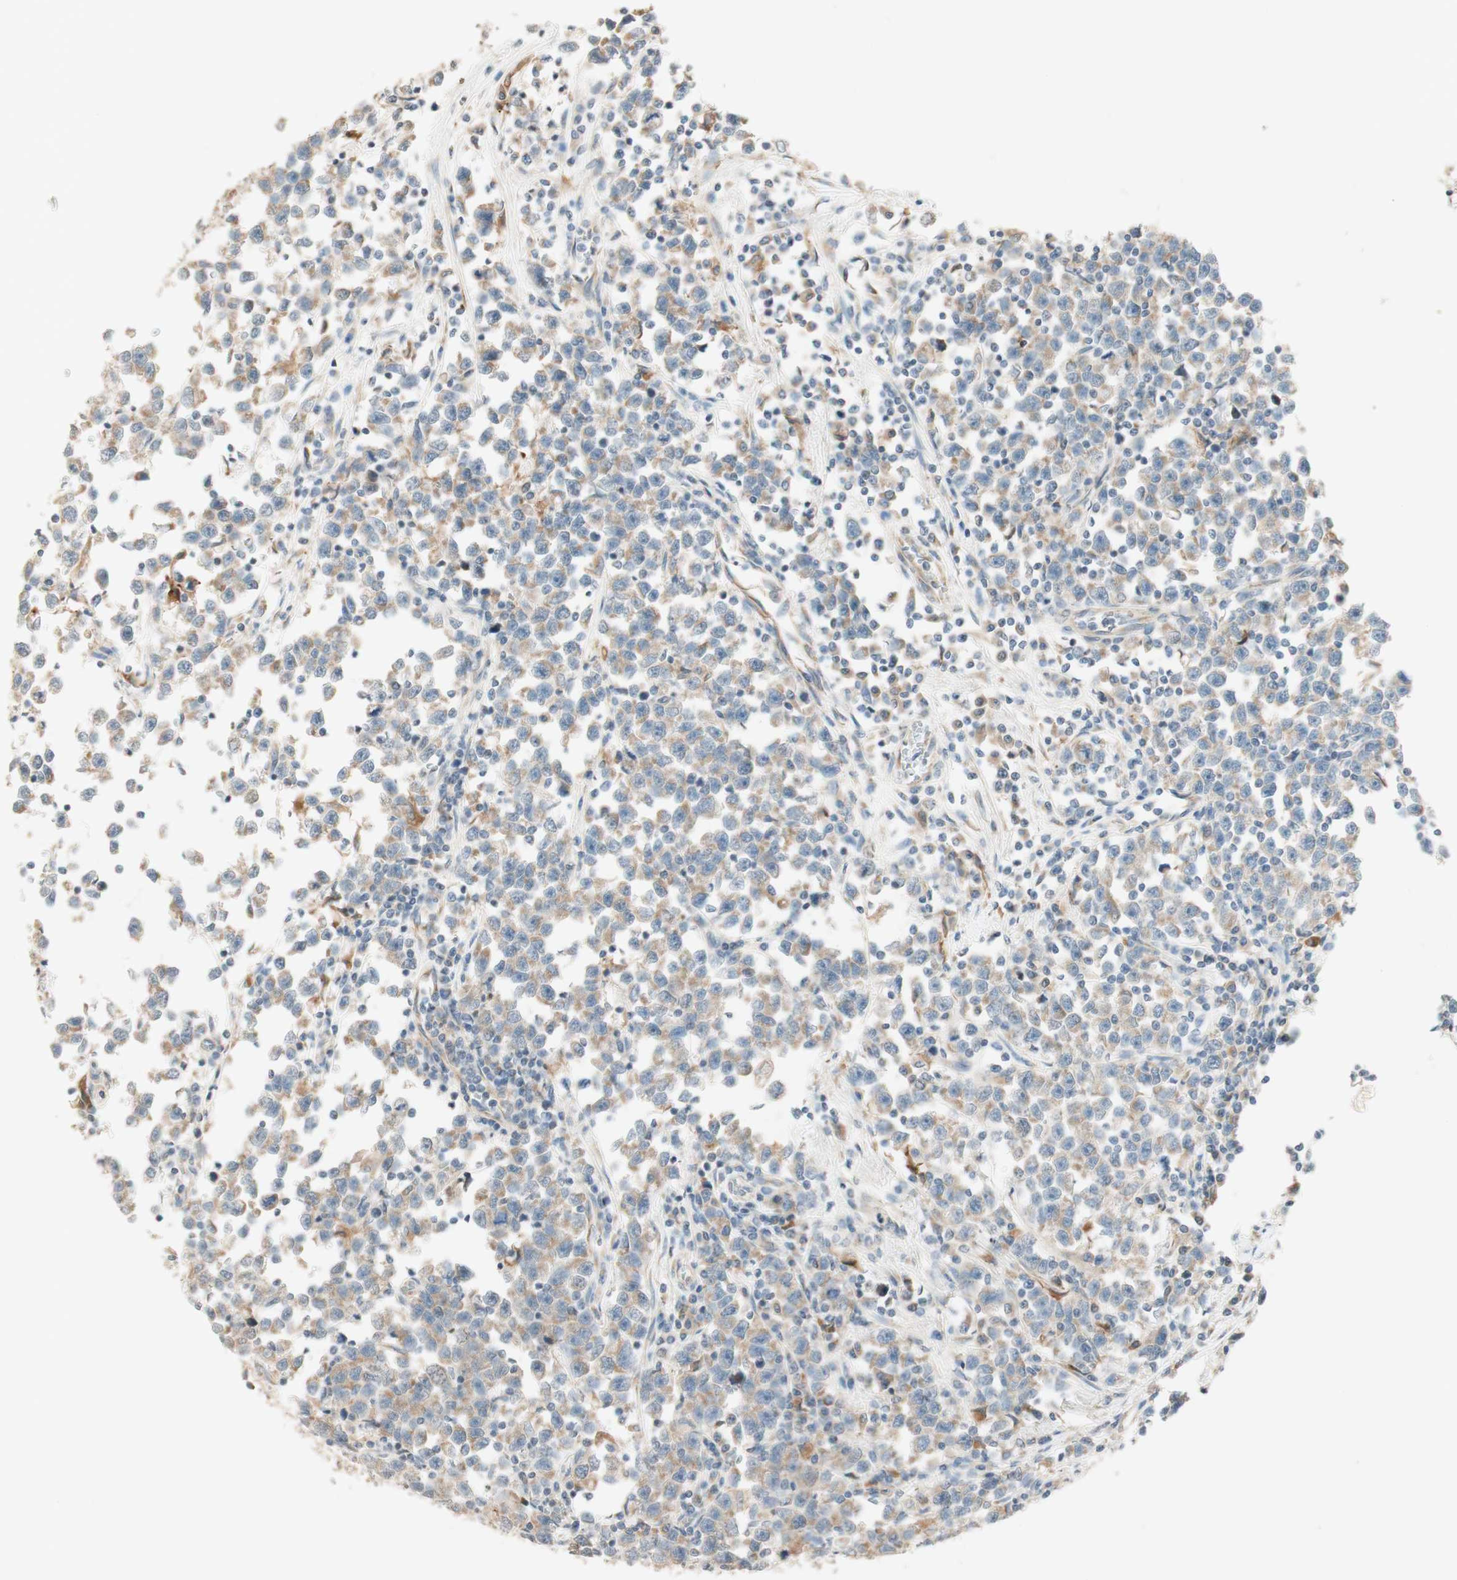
{"staining": {"intensity": "weak", "quantity": ">75%", "location": "cytoplasmic/membranous"}, "tissue": "testis cancer", "cell_type": "Tumor cells", "image_type": "cancer", "snomed": [{"axis": "morphology", "description": "Seminoma, NOS"}, {"axis": "topography", "description": "Testis"}], "caption": "Brown immunohistochemical staining in human testis cancer (seminoma) reveals weak cytoplasmic/membranous positivity in about >75% of tumor cells.", "gene": "CLCN2", "patient": {"sex": "male", "age": 43}}